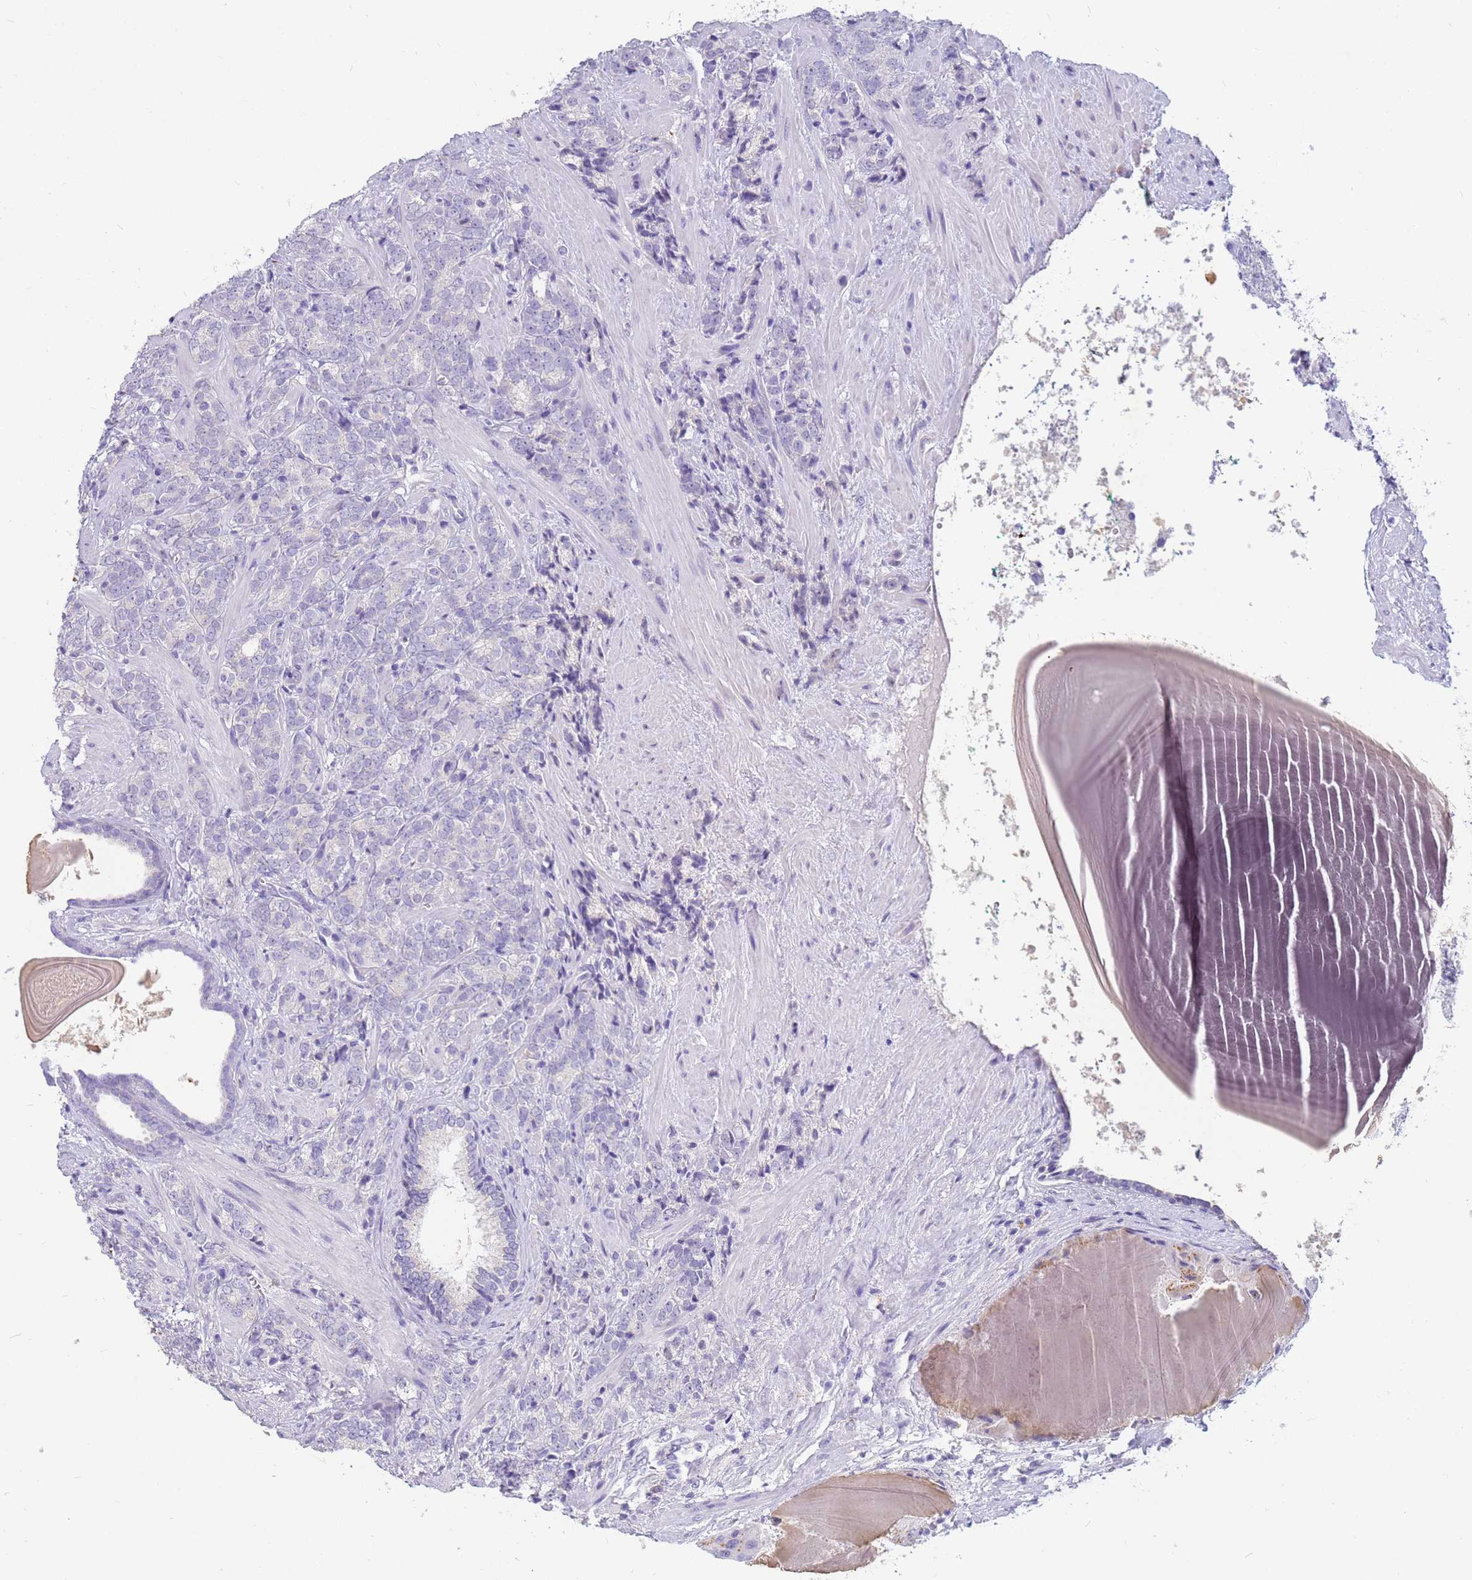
{"staining": {"intensity": "negative", "quantity": "none", "location": "none"}, "tissue": "prostate cancer", "cell_type": "Tumor cells", "image_type": "cancer", "snomed": [{"axis": "morphology", "description": "Adenocarcinoma, High grade"}, {"axis": "topography", "description": "Prostate"}], "caption": "This is an immunohistochemistry micrograph of prostate cancer (high-grade adenocarcinoma). There is no expression in tumor cells.", "gene": "B3GNT8", "patient": {"sex": "male", "age": 64}}